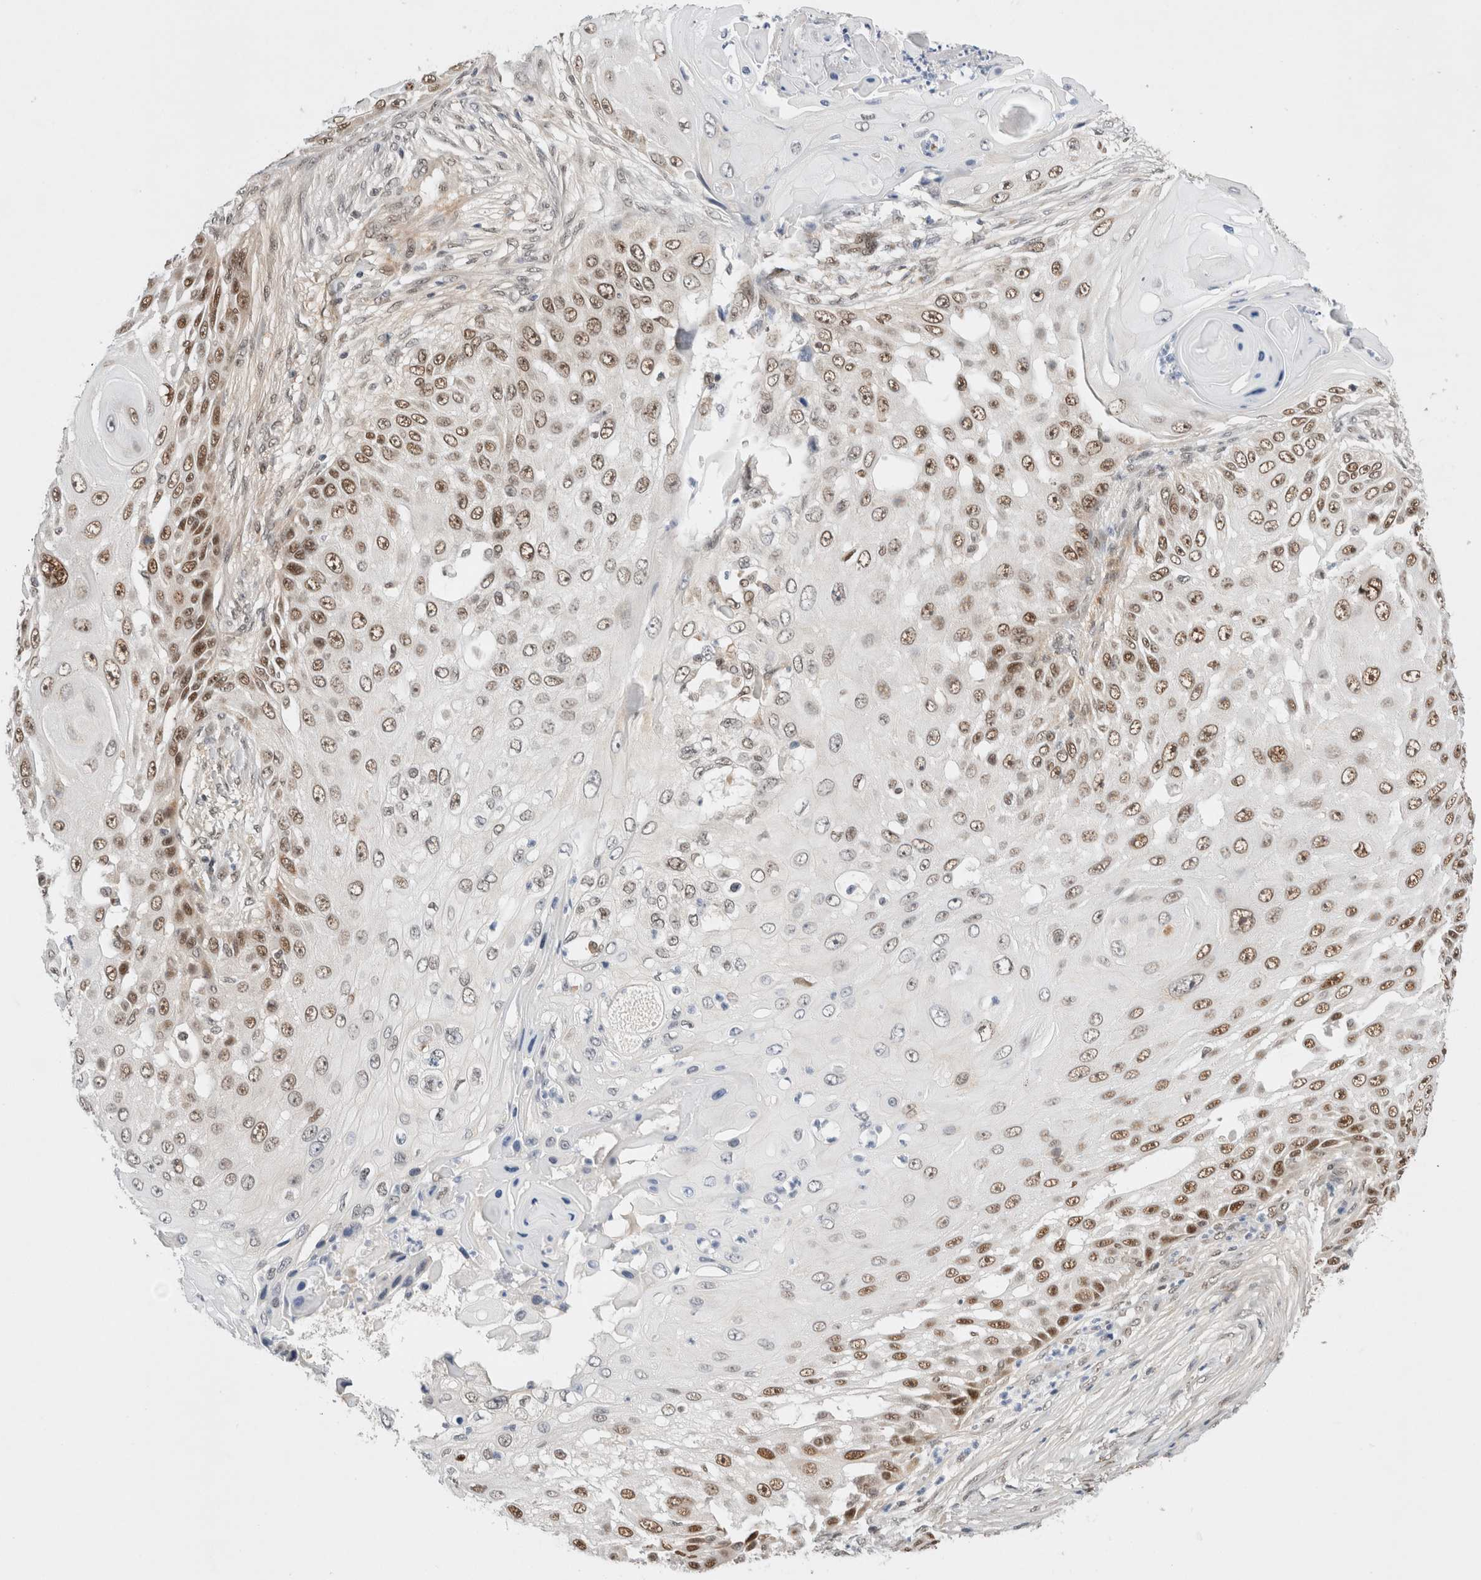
{"staining": {"intensity": "moderate", "quantity": ">75%", "location": "nuclear"}, "tissue": "skin cancer", "cell_type": "Tumor cells", "image_type": "cancer", "snomed": [{"axis": "morphology", "description": "Squamous cell carcinoma, NOS"}, {"axis": "topography", "description": "Skin"}], "caption": "Immunohistochemistry (IHC) (DAB (3,3'-diaminobenzidine)) staining of human skin cancer (squamous cell carcinoma) exhibits moderate nuclear protein expression in about >75% of tumor cells. The staining was performed using DAB (3,3'-diaminobenzidine) to visualize the protein expression in brown, while the nuclei were stained in blue with hematoxylin (Magnification: 20x).", "gene": "GTF2I", "patient": {"sex": "female", "age": 44}}